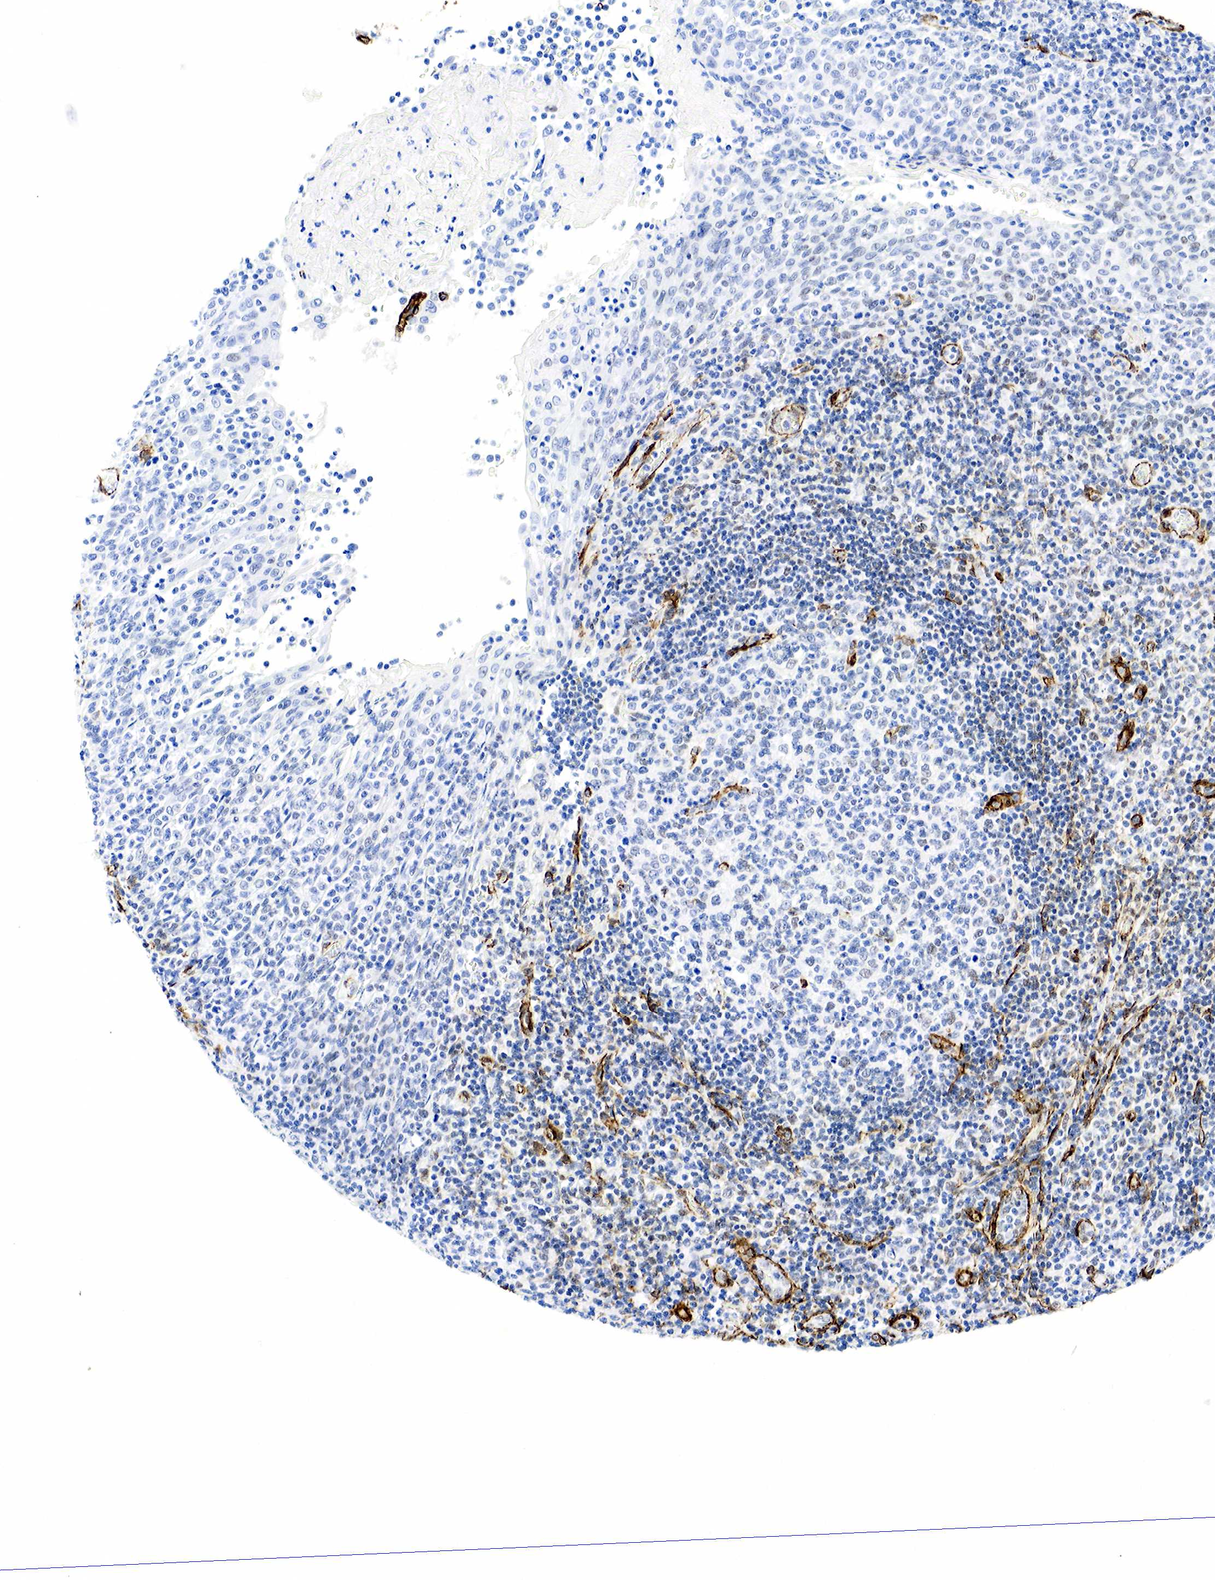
{"staining": {"intensity": "negative", "quantity": "none", "location": "none"}, "tissue": "tonsil", "cell_type": "Germinal center cells", "image_type": "normal", "snomed": [{"axis": "morphology", "description": "Normal tissue, NOS"}, {"axis": "topography", "description": "Tonsil"}], "caption": "High magnification brightfield microscopy of benign tonsil stained with DAB (3,3'-diaminobenzidine) (brown) and counterstained with hematoxylin (blue): germinal center cells show no significant expression. The staining was performed using DAB to visualize the protein expression in brown, while the nuclei were stained in blue with hematoxylin (Magnification: 20x).", "gene": "ACTA2", "patient": {"sex": "female", "age": 3}}